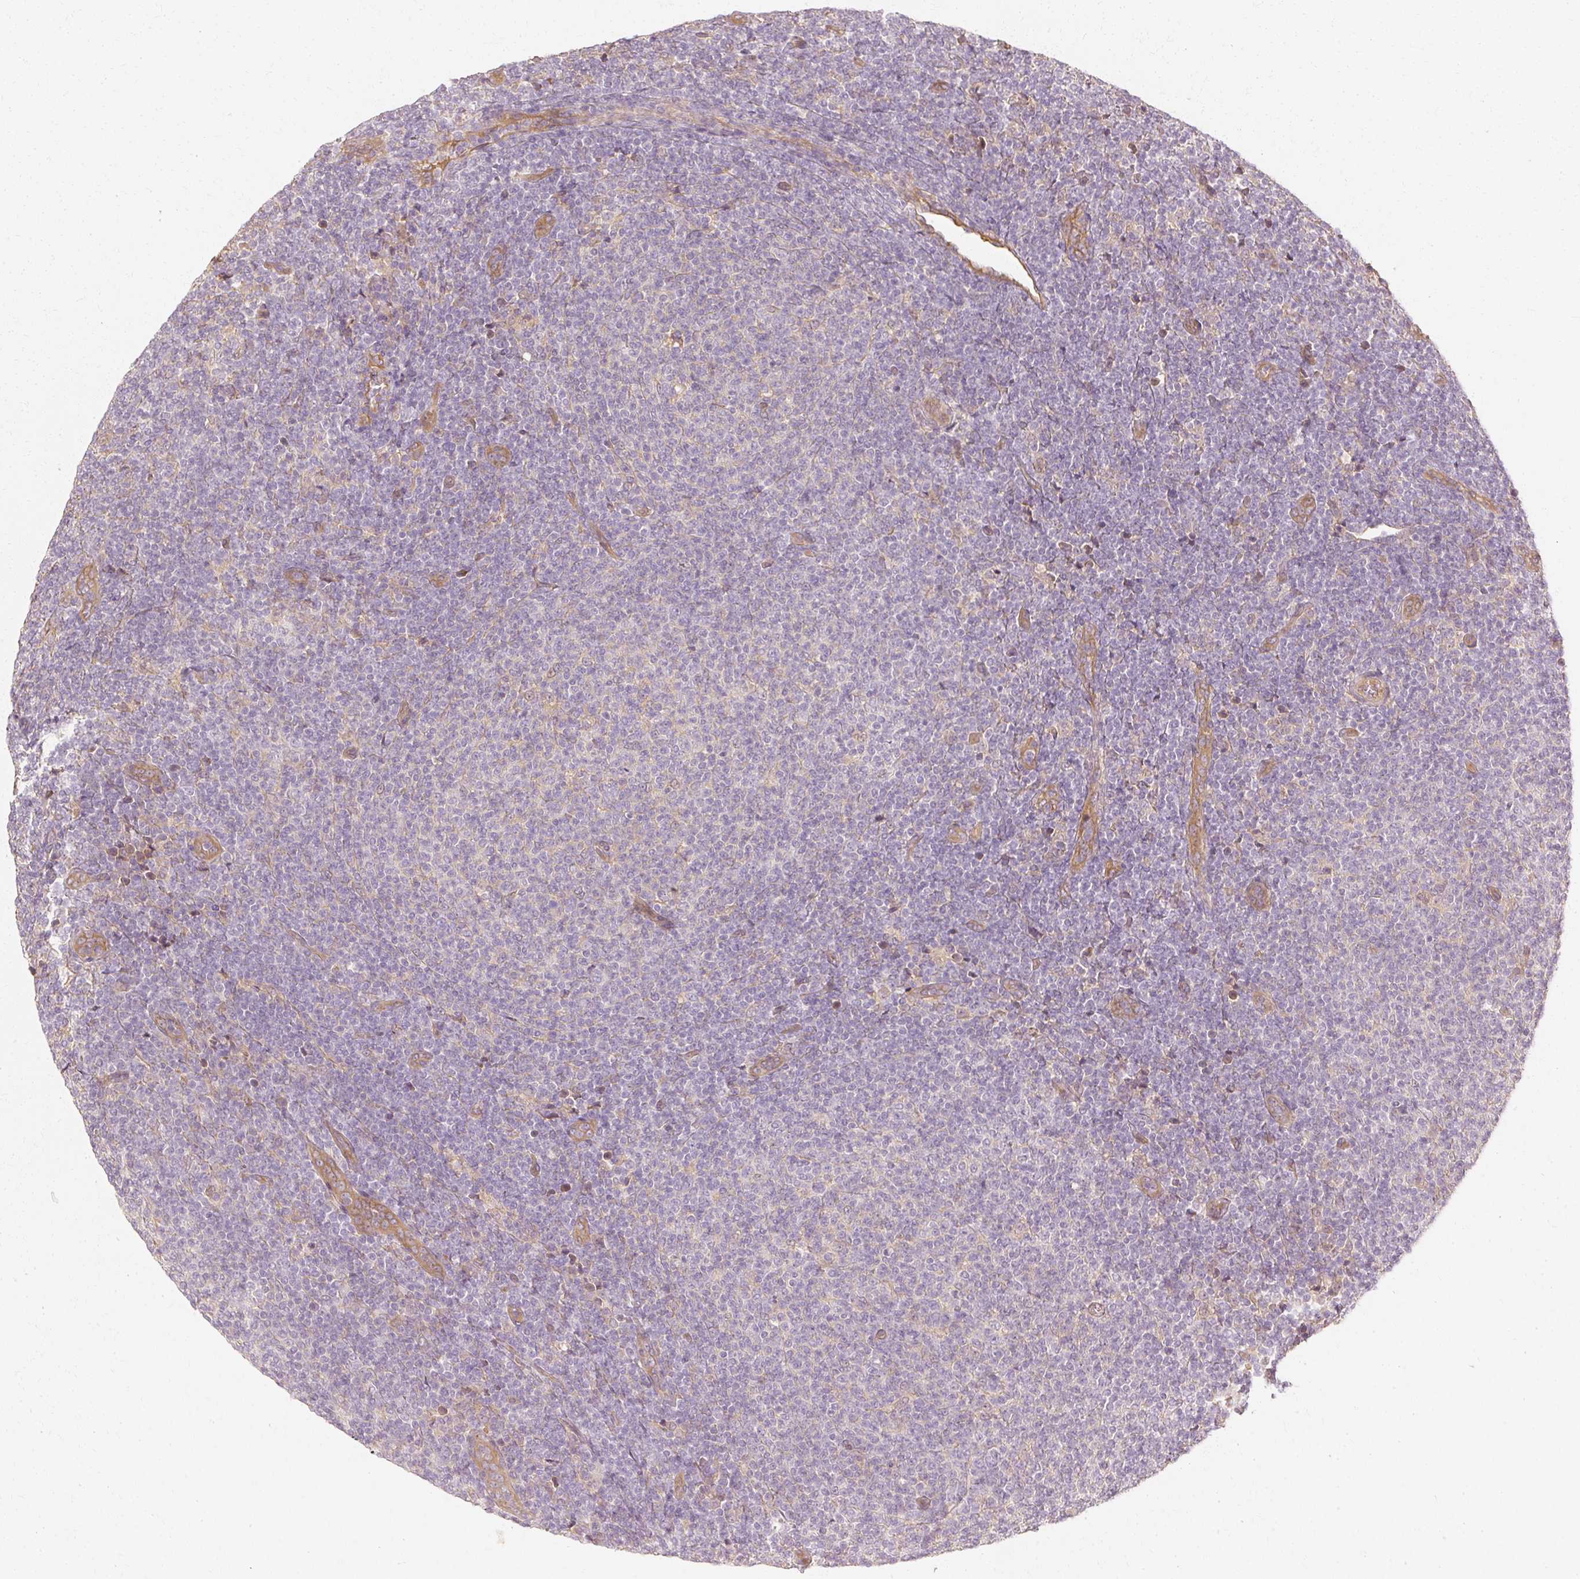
{"staining": {"intensity": "negative", "quantity": "none", "location": "none"}, "tissue": "lymphoma", "cell_type": "Tumor cells", "image_type": "cancer", "snomed": [{"axis": "morphology", "description": "Malignant lymphoma, non-Hodgkin's type, Low grade"}, {"axis": "topography", "description": "Lymph node"}], "caption": "Immunohistochemistry micrograph of neoplastic tissue: human lymphoma stained with DAB (3,3'-diaminobenzidine) displays no significant protein positivity in tumor cells.", "gene": "GNAQ", "patient": {"sex": "male", "age": 66}}